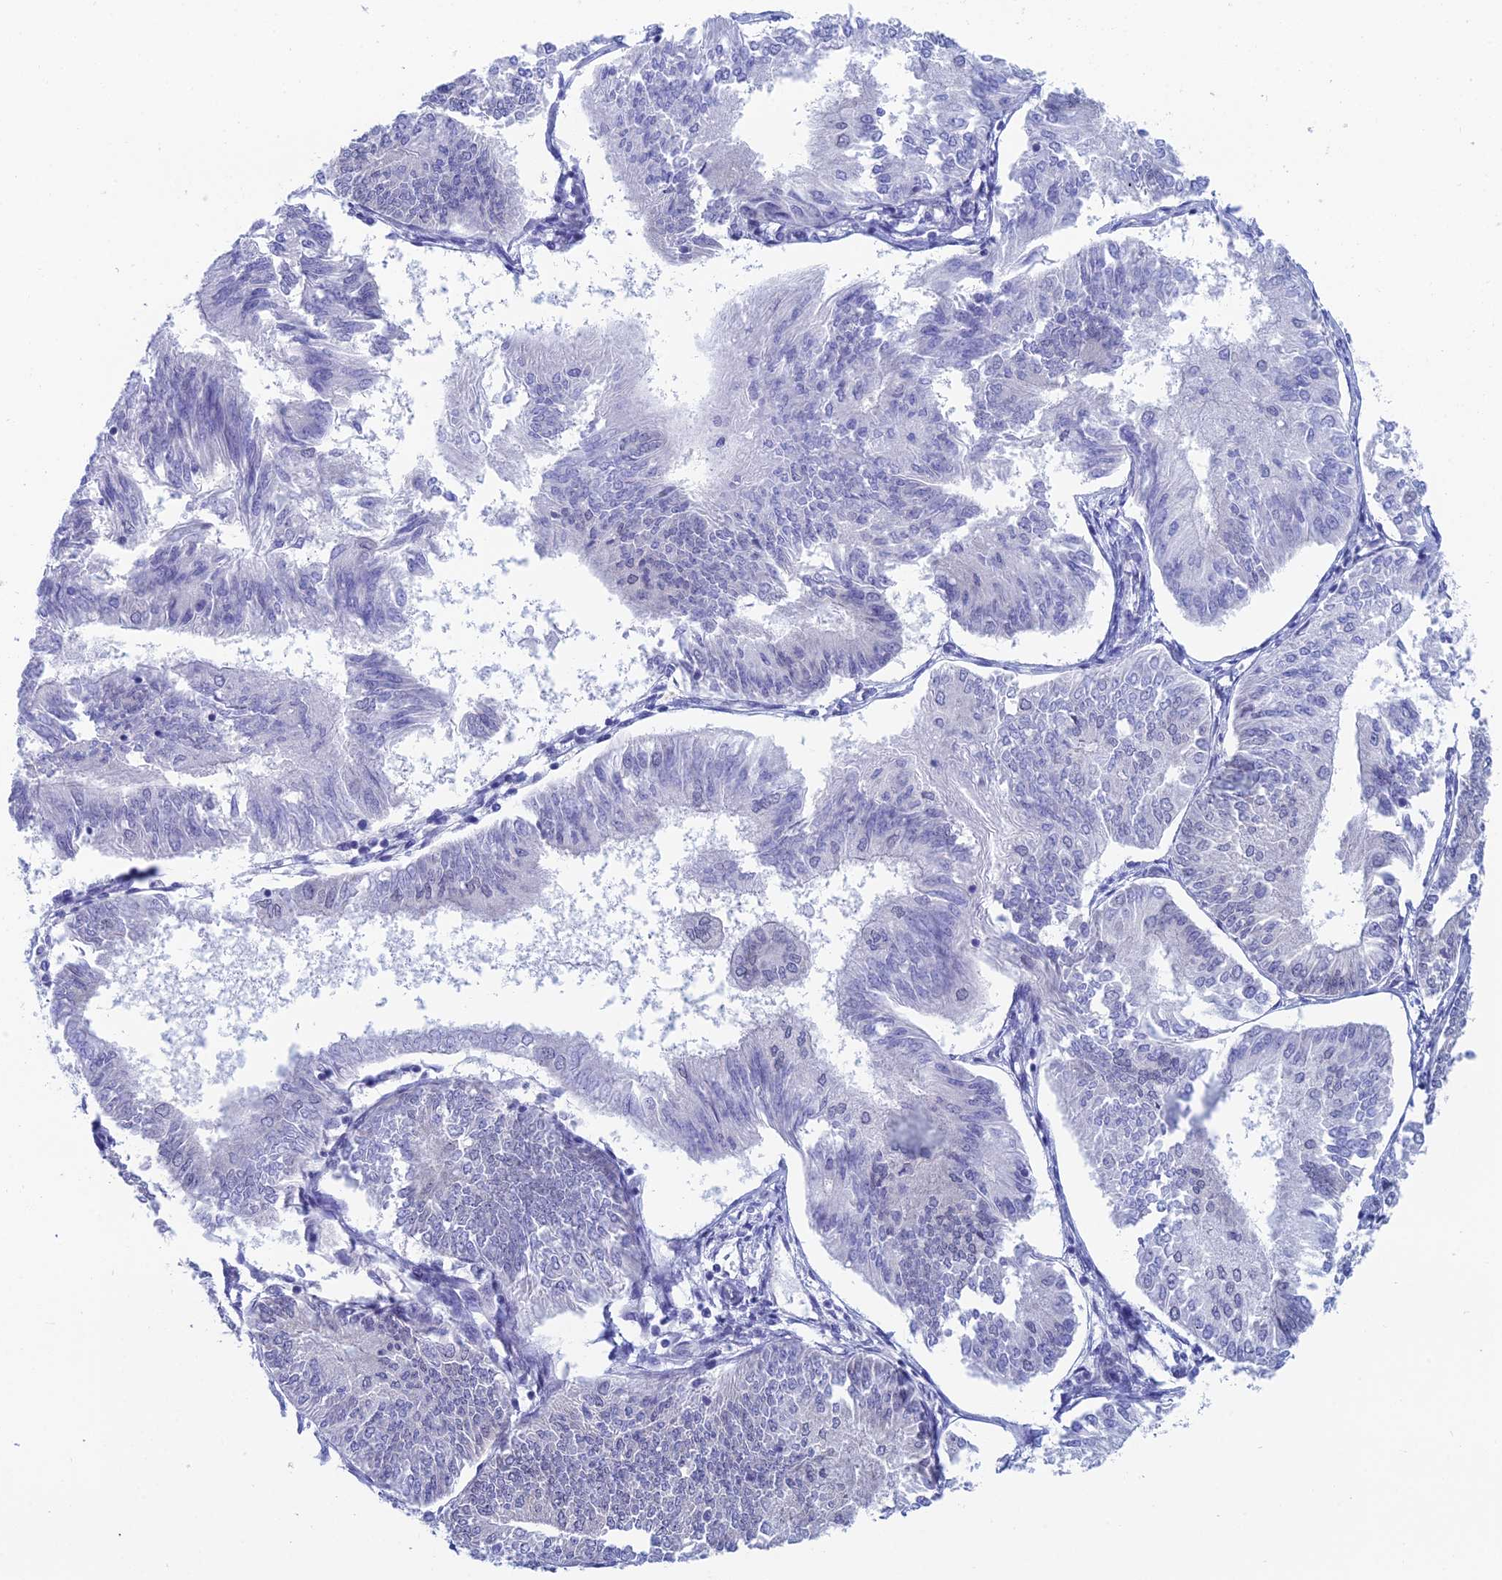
{"staining": {"intensity": "negative", "quantity": "none", "location": "none"}, "tissue": "endometrial cancer", "cell_type": "Tumor cells", "image_type": "cancer", "snomed": [{"axis": "morphology", "description": "Adenocarcinoma, NOS"}, {"axis": "topography", "description": "Endometrium"}], "caption": "Tumor cells show no significant protein positivity in endometrial cancer.", "gene": "NABP2", "patient": {"sex": "female", "age": 58}}